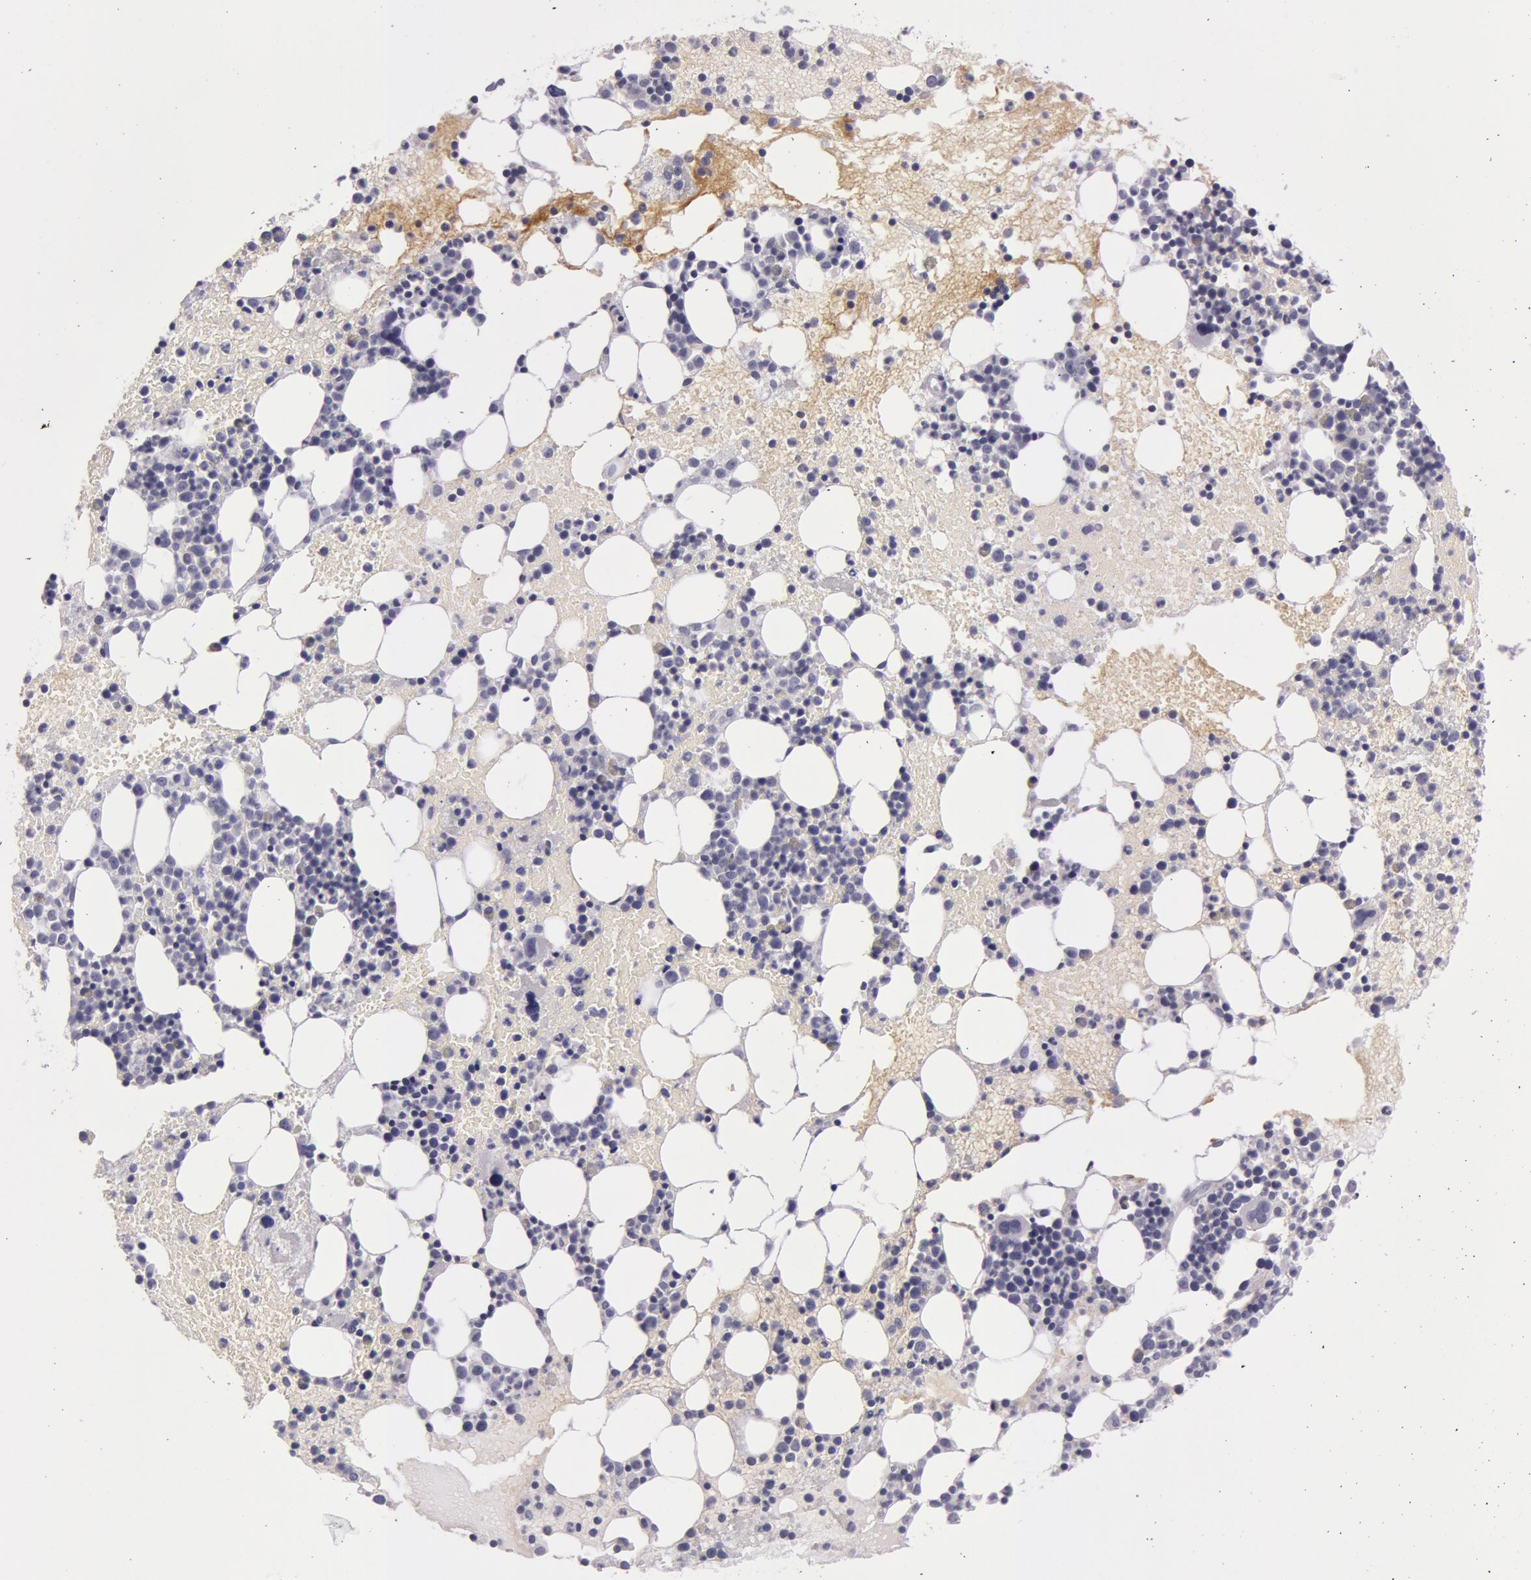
{"staining": {"intensity": "negative", "quantity": "none", "location": "none"}, "tissue": "bone marrow", "cell_type": "Hematopoietic cells", "image_type": "normal", "snomed": [{"axis": "morphology", "description": "Normal tissue, NOS"}, {"axis": "topography", "description": "Bone marrow"}], "caption": "Protein analysis of unremarkable bone marrow displays no significant expression in hematopoietic cells. (DAB (3,3'-diaminobenzidine) IHC visualized using brightfield microscopy, high magnification).", "gene": "IL1RN", "patient": {"sex": "male", "age": 15}}